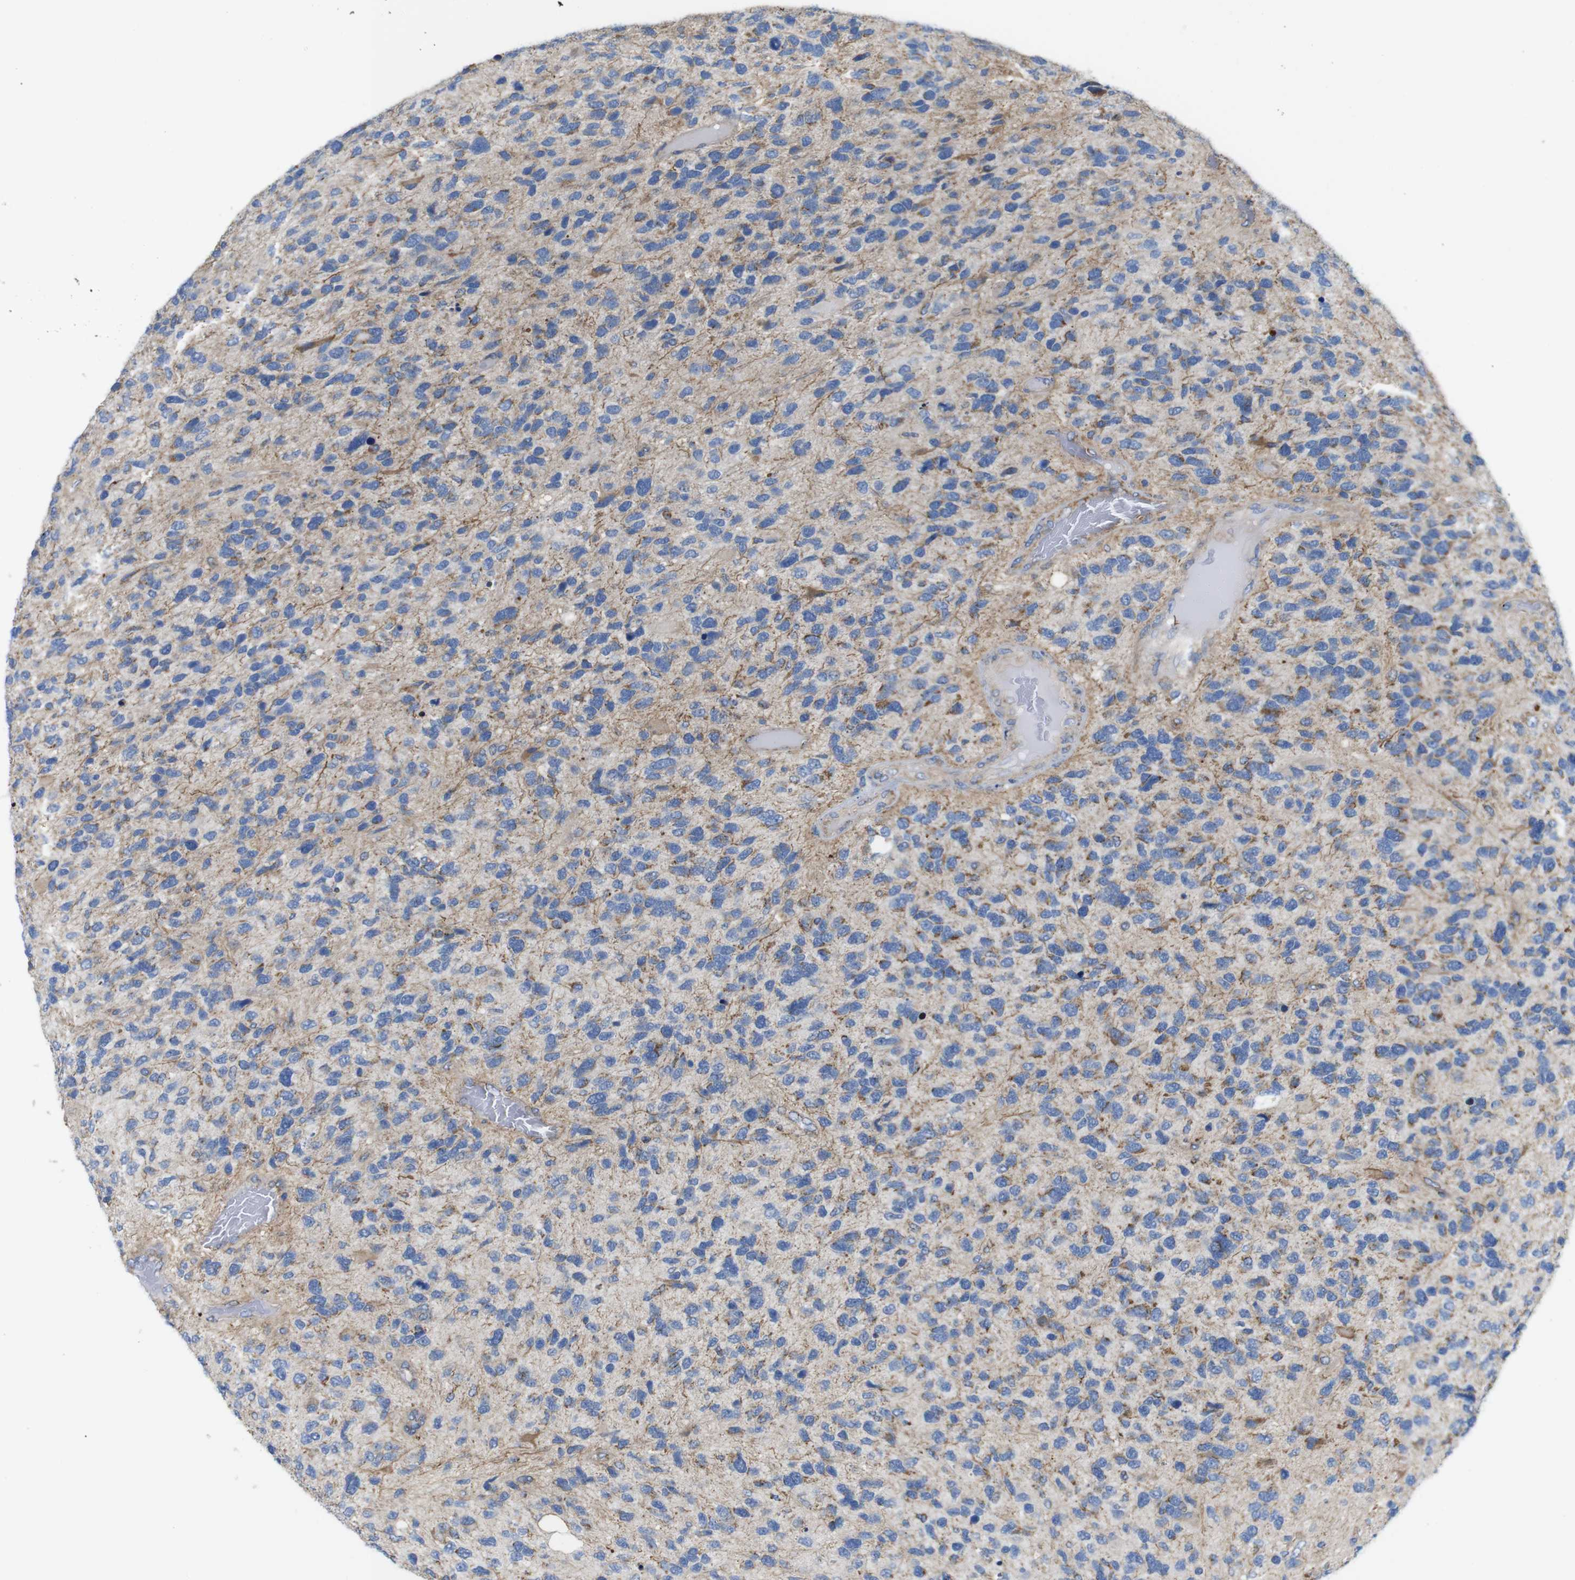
{"staining": {"intensity": "moderate", "quantity": "<25%", "location": "cytoplasmic/membranous"}, "tissue": "glioma", "cell_type": "Tumor cells", "image_type": "cancer", "snomed": [{"axis": "morphology", "description": "Glioma, malignant, High grade"}, {"axis": "topography", "description": "Brain"}], "caption": "This micrograph reveals glioma stained with immunohistochemistry (IHC) to label a protein in brown. The cytoplasmic/membranous of tumor cells show moderate positivity for the protein. Nuclei are counter-stained blue.", "gene": "PDCD1LG2", "patient": {"sex": "female", "age": 58}}